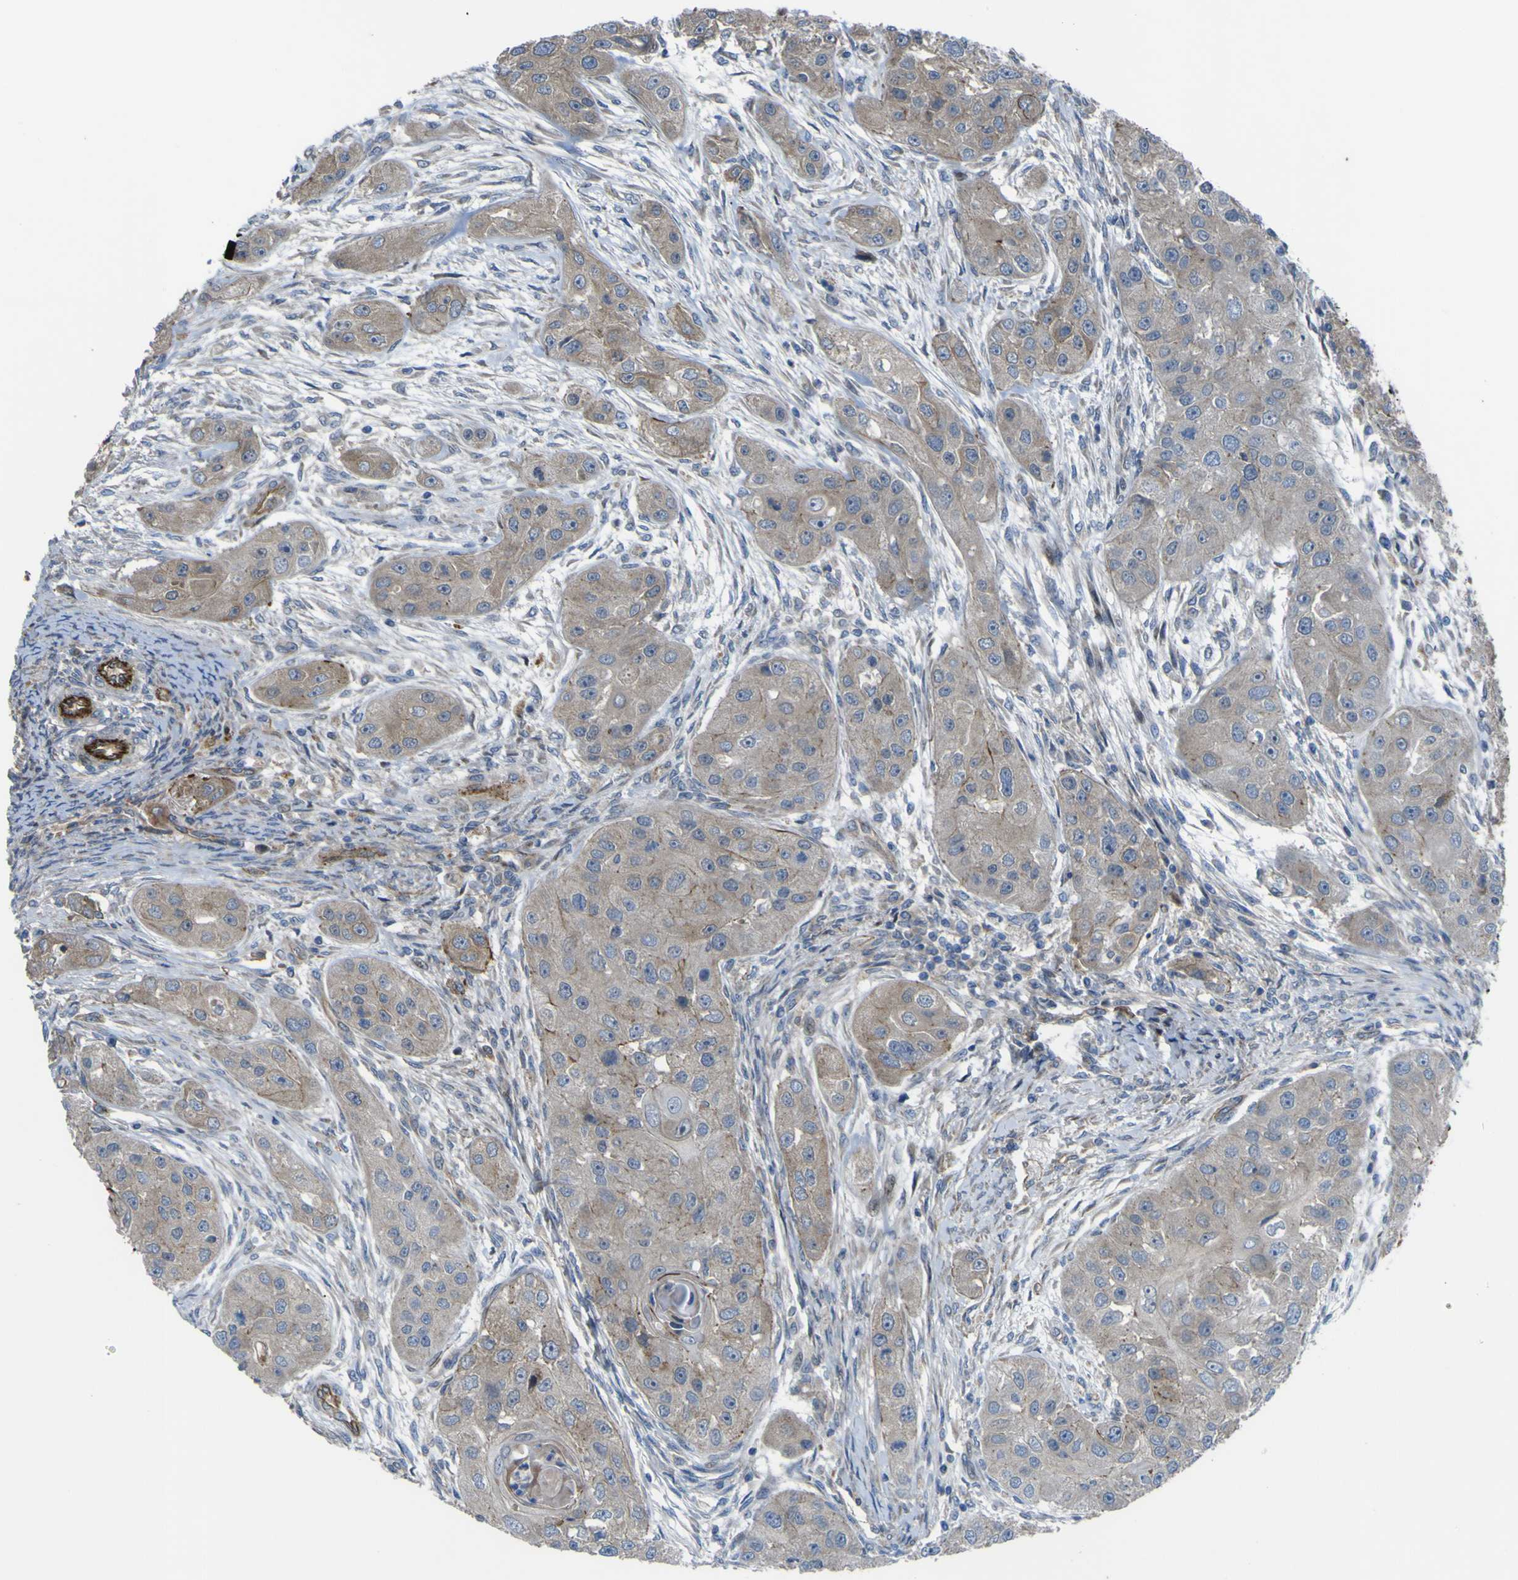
{"staining": {"intensity": "weak", "quantity": "<25%", "location": "cytoplasmic/membranous"}, "tissue": "head and neck cancer", "cell_type": "Tumor cells", "image_type": "cancer", "snomed": [{"axis": "morphology", "description": "Normal tissue, NOS"}, {"axis": "morphology", "description": "Squamous cell carcinoma, NOS"}, {"axis": "topography", "description": "Skeletal muscle"}, {"axis": "topography", "description": "Head-Neck"}], "caption": "High magnification brightfield microscopy of head and neck cancer (squamous cell carcinoma) stained with DAB (3,3'-diaminobenzidine) (brown) and counterstained with hematoxylin (blue): tumor cells show no significant expression. (Brightfield microscopy of DAB (3,3'-diaminobenzidine) IHC at high magnification).", "gene": "FBXO30", "patient": {"sex": "male", "age": 51}}